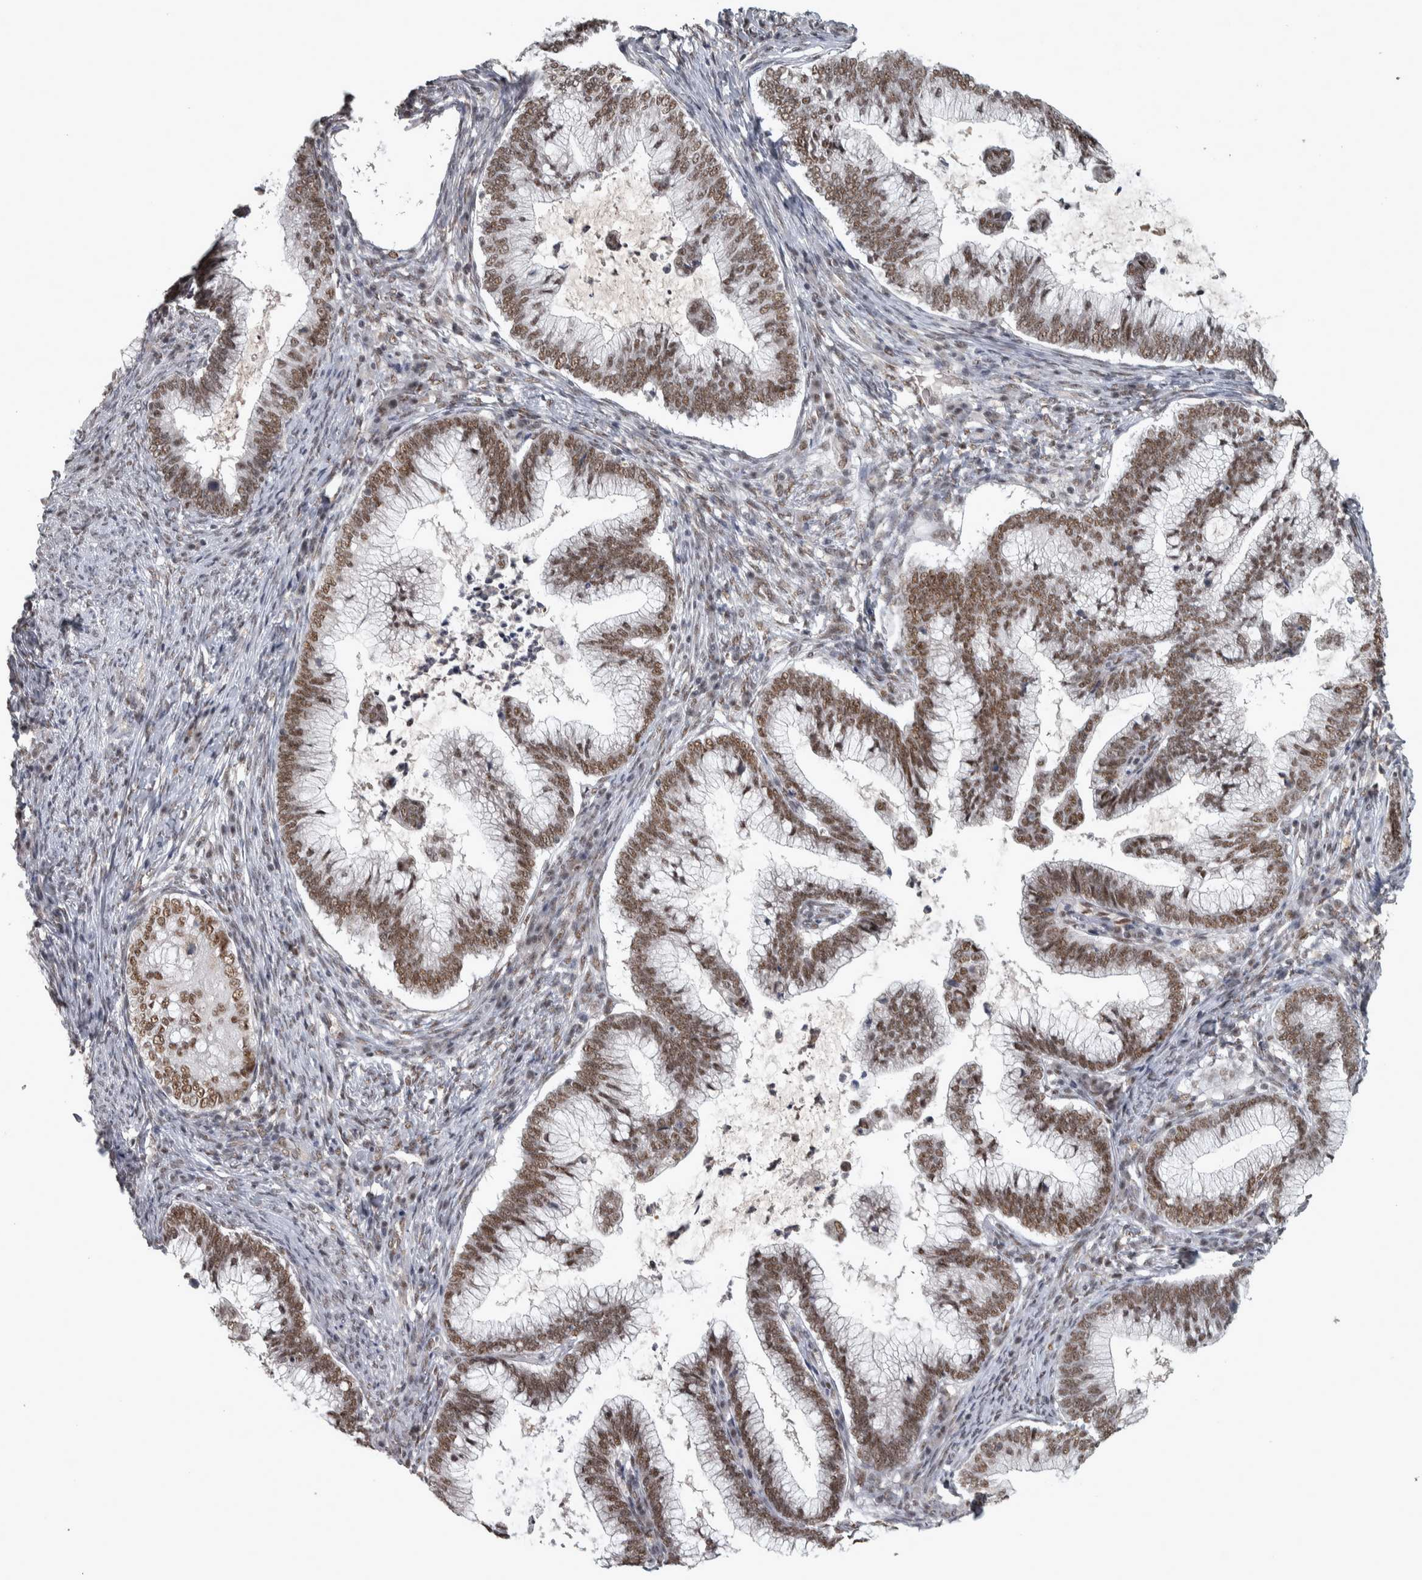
{"staining": {"intensity": "moderate", "quantity": ">75%", "location": "nuclear"}, "tissue": "cervical cancer", "cell_type": "Tumor cells", "image_type": "cancer", "snomed": [{"axis": "morphology", "description": "Adenocarcinoma, NOS"}, {"axis": "topography", "description": "Cervix"}], "caption": "A high-resolution photomicrograph shows IHC staining of cervical cancer (adenocarcinoma), which exhibits moderate nuclear positivity in approximately >75% of tumor cells.", "gene": "DDX42", "patient": {"sex": "female", "age": 36}}